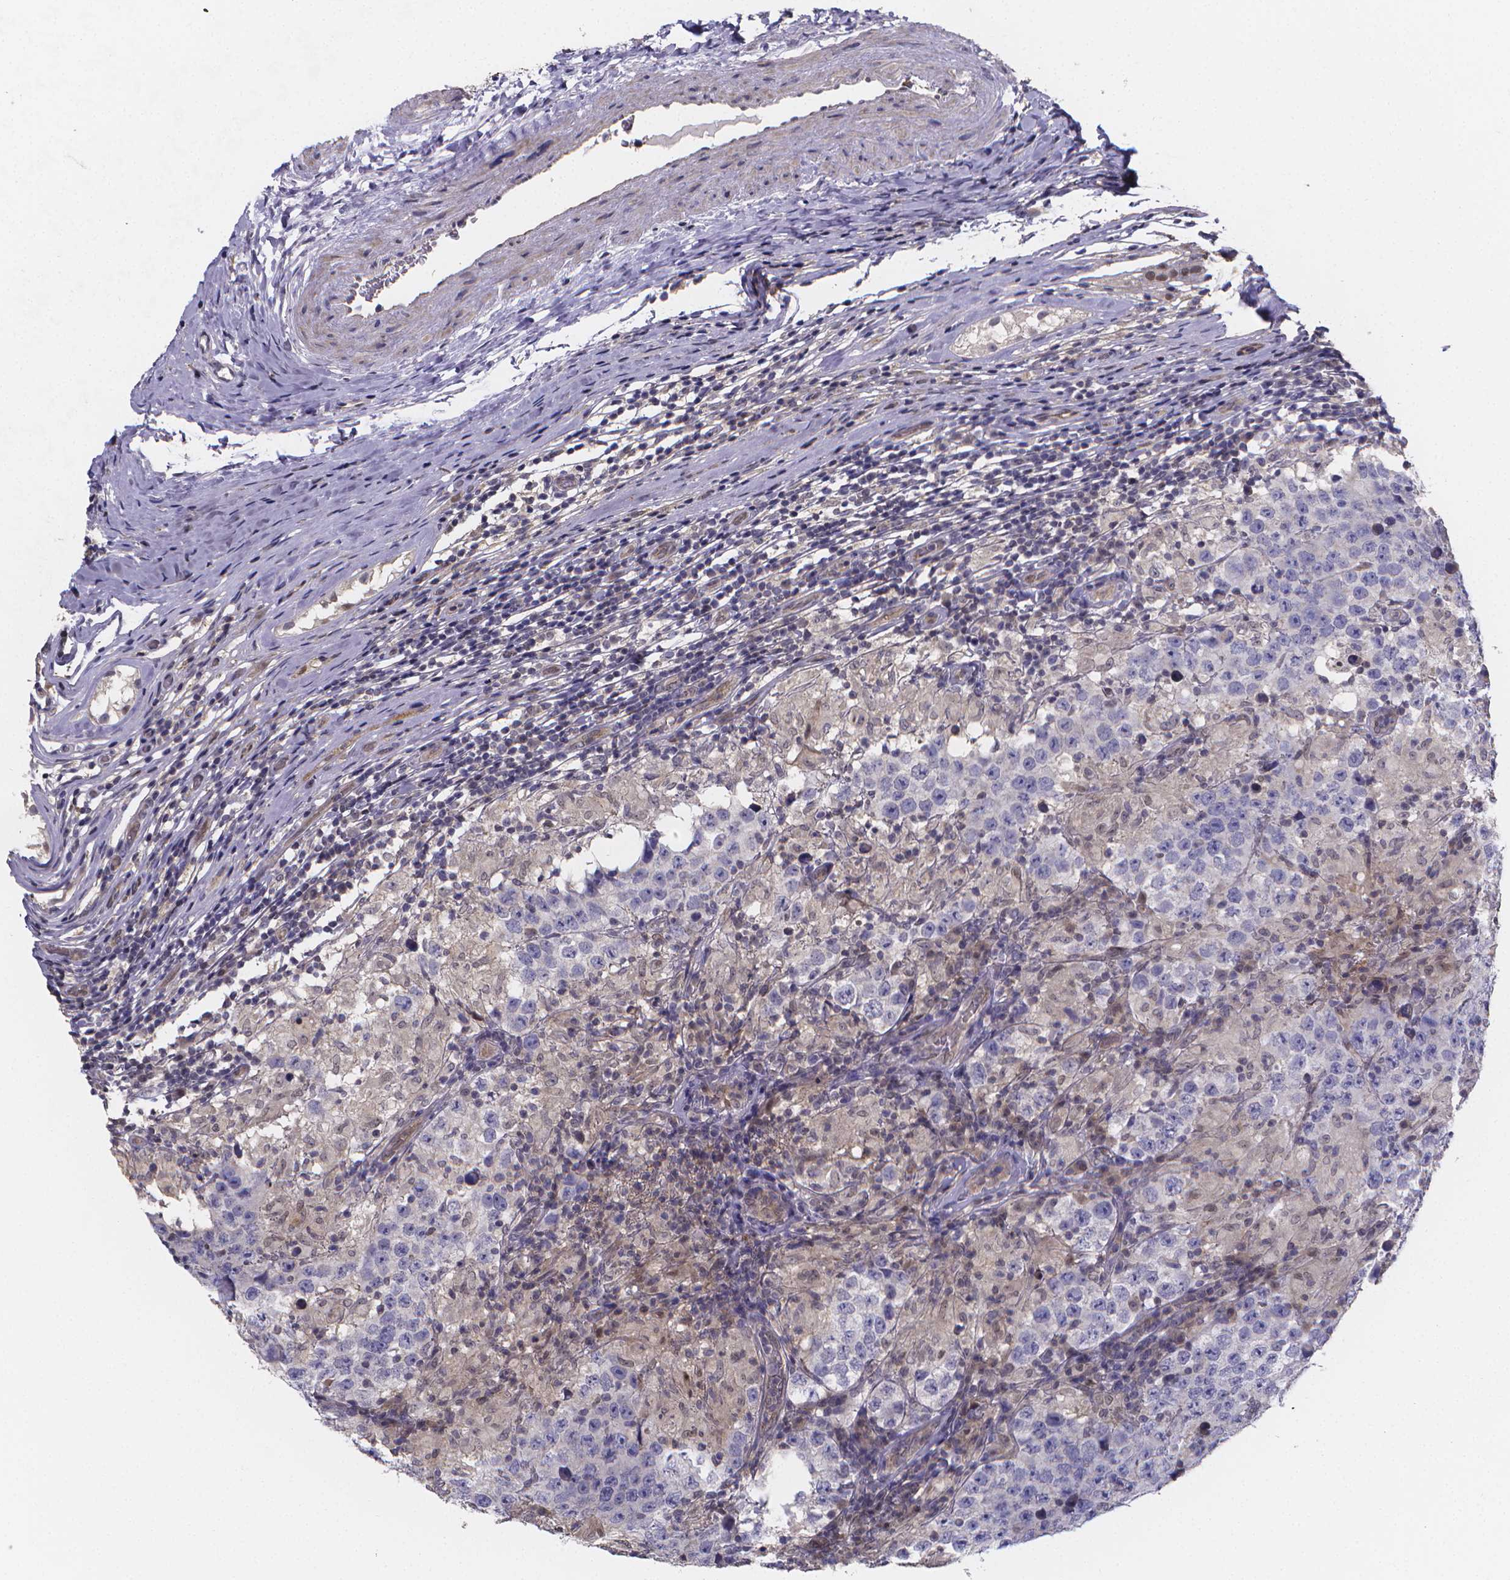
{"staining": {"intensity": "negative", "quantity": "none", "location": "none"}, "tissue": "testis cancer", "cell_type": "Tumor cells", "image_type": "cancer", "snomed": [{"axis": "morphology", "description": "Seminoma, NOS"}, {"axis": "morphology", "description": "Carcinoma, Embryonal, NOS"}, {"axis": "topography", "description": "Testis"}], "caption": "DAB immunohistochemical staining of human embryonal carcinoma (testis) displays no significant positivity in tumor cells.", "gene": "PAH", "patient": {"sex": "male", "age": 41}}